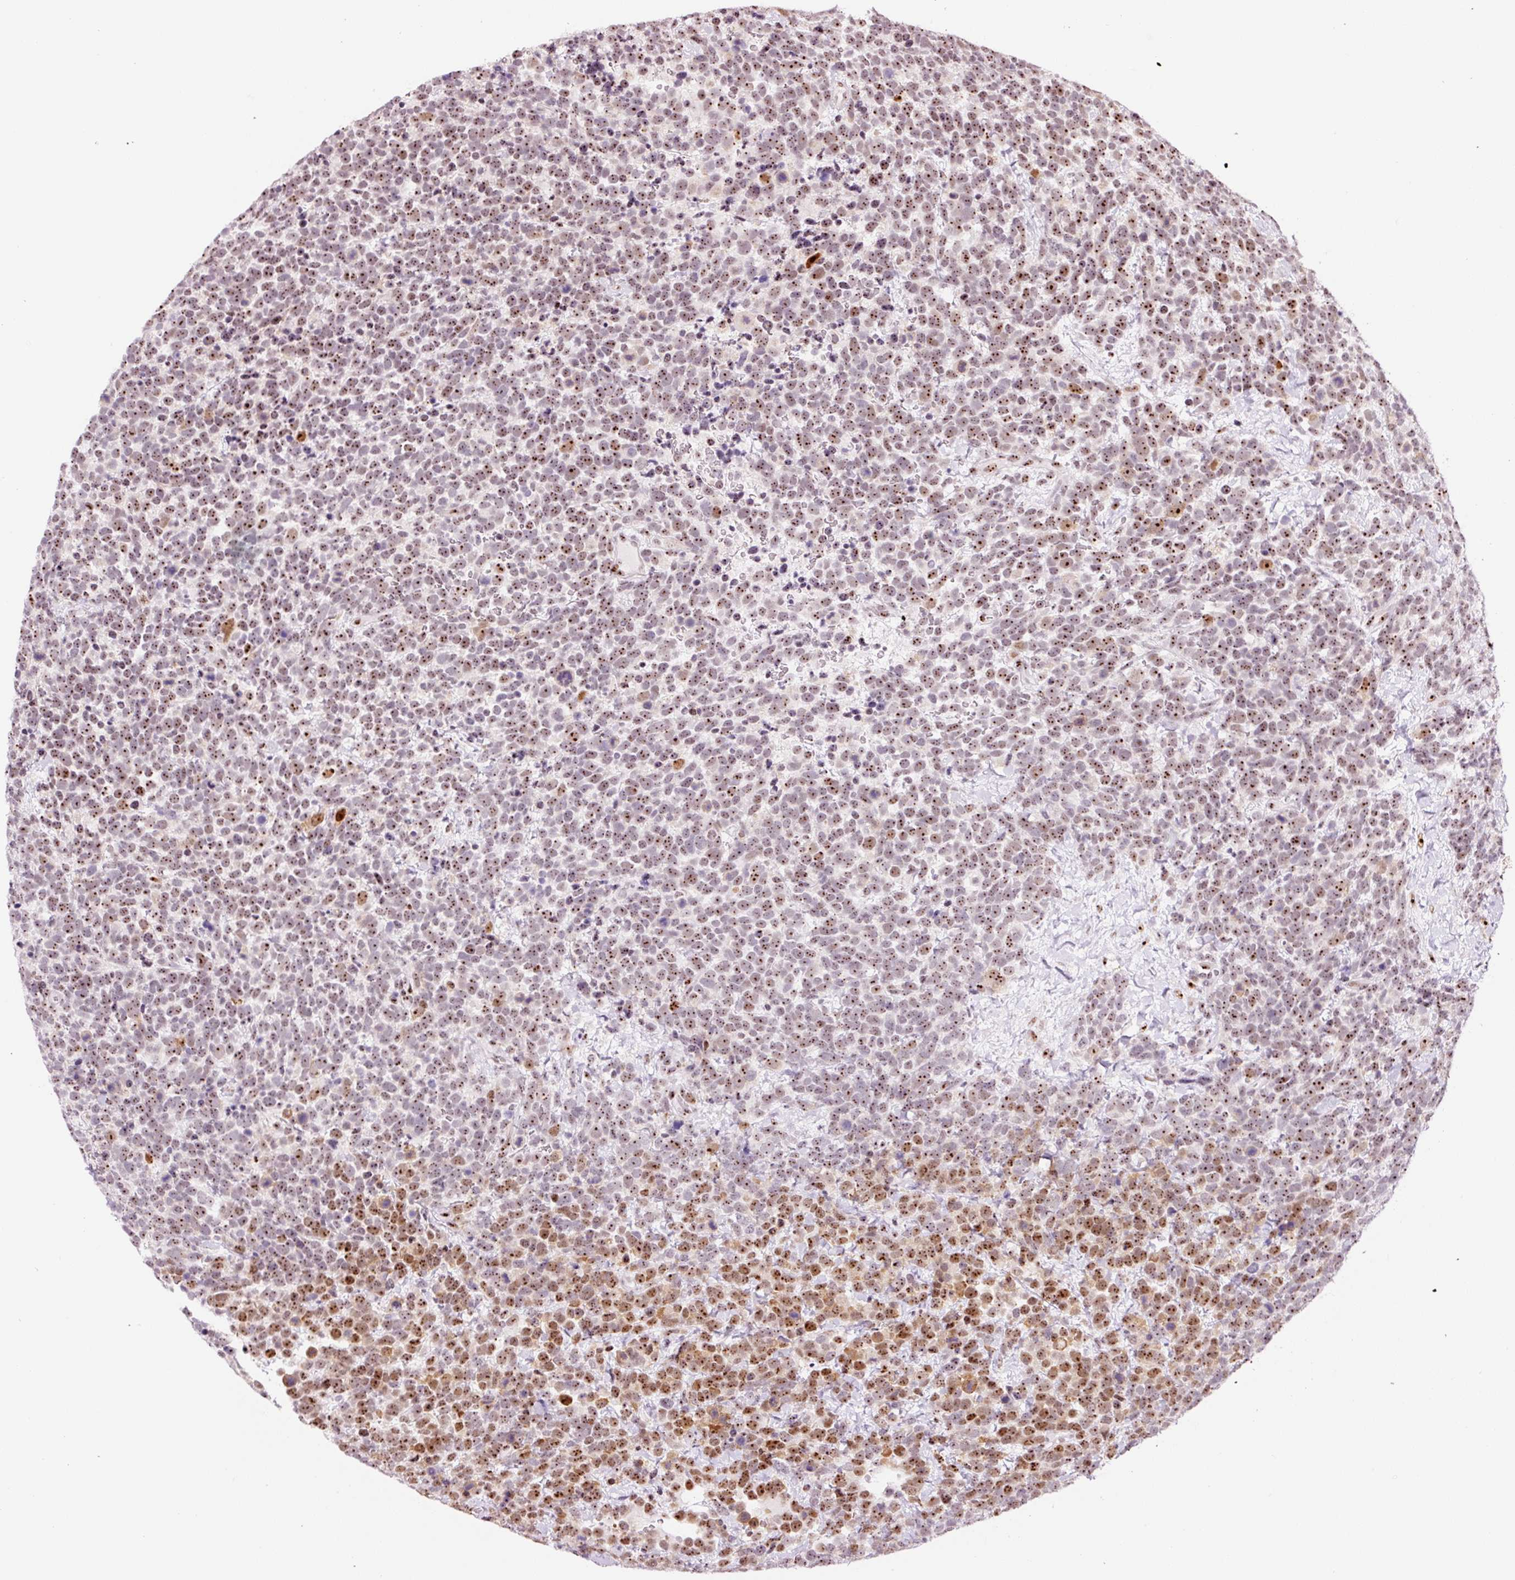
{"staining": {"intensity": "moderate", "quantity": ">75%", "location": "nuclear"}, "tissue": "urothelial cancer", "cell_type": "Tumor cells", "image_type": "cancer", "snomed": [{"axis": "morphology", "description": "Urothelial carcinoma, High grade"}, {"axis": "topography", "description": "Urinary bladder"}], "caption": "IHC of urothelial carcinoma (high-grade) demonstrates medium levels of moderate nuclear staining in about >75% of tumor cells.", "gene": "GNL3", "patient": {"sex": "female", "age": 82}}